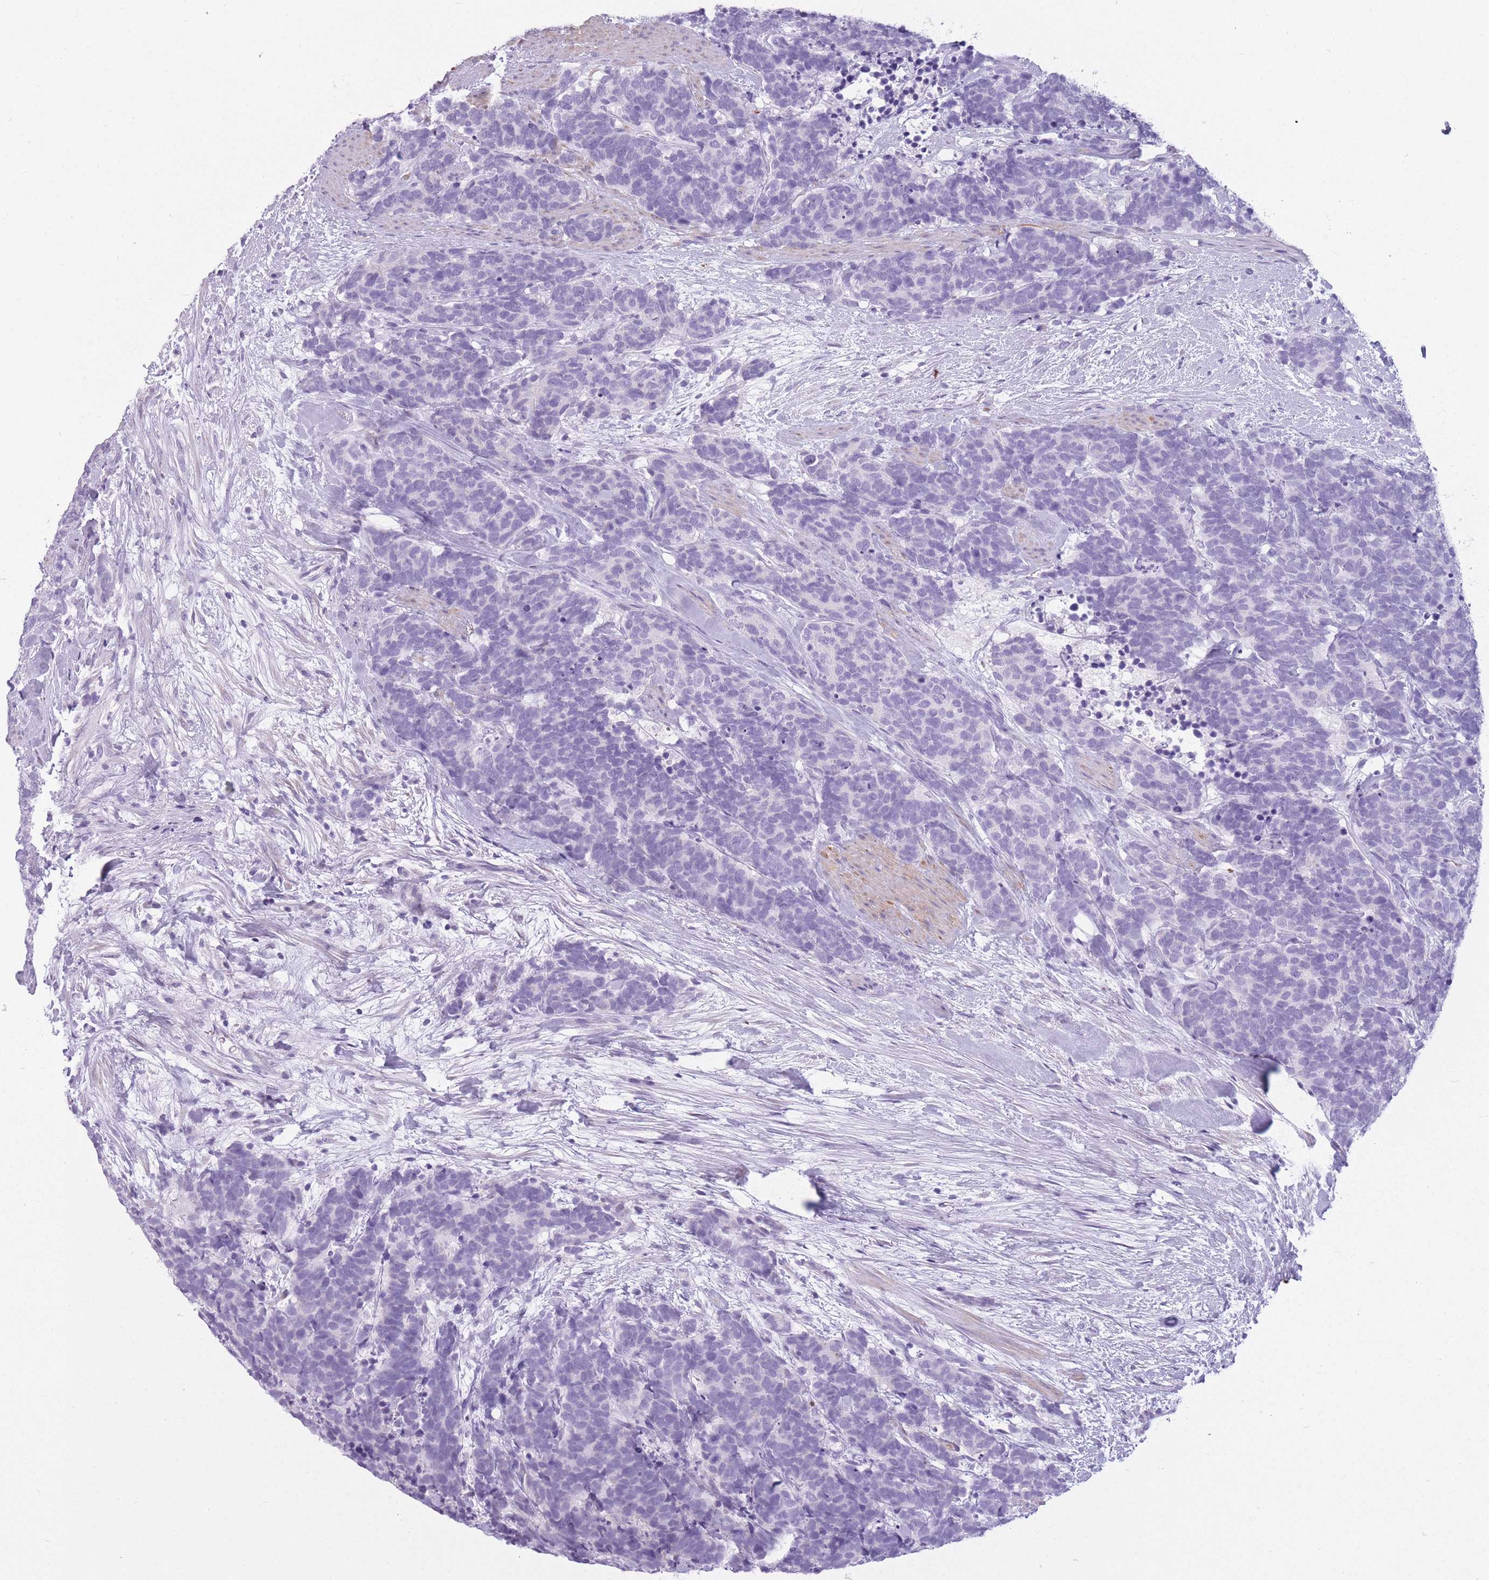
{"staining": {"intensity": "negative", "quantity": "none", "location": "none"}, "tissue": "carcinoid", "cell_type": "Tumor cells", "image_type": "cancer", "snomed": [{"axis": "morphology", "description": "Carcinoma, NOS"}, {"axis": "morphology", "description": "Carcinoid, malignant, NOS"}, {"axis": "topography", "description": "Prostate"}], "caption": "This is an immunohistochemistry micrograph of carcinoid. There is no staining in tumor cells.", "gene": "GOLGA6D", "patient": {"sex": "male", "age": 57}}